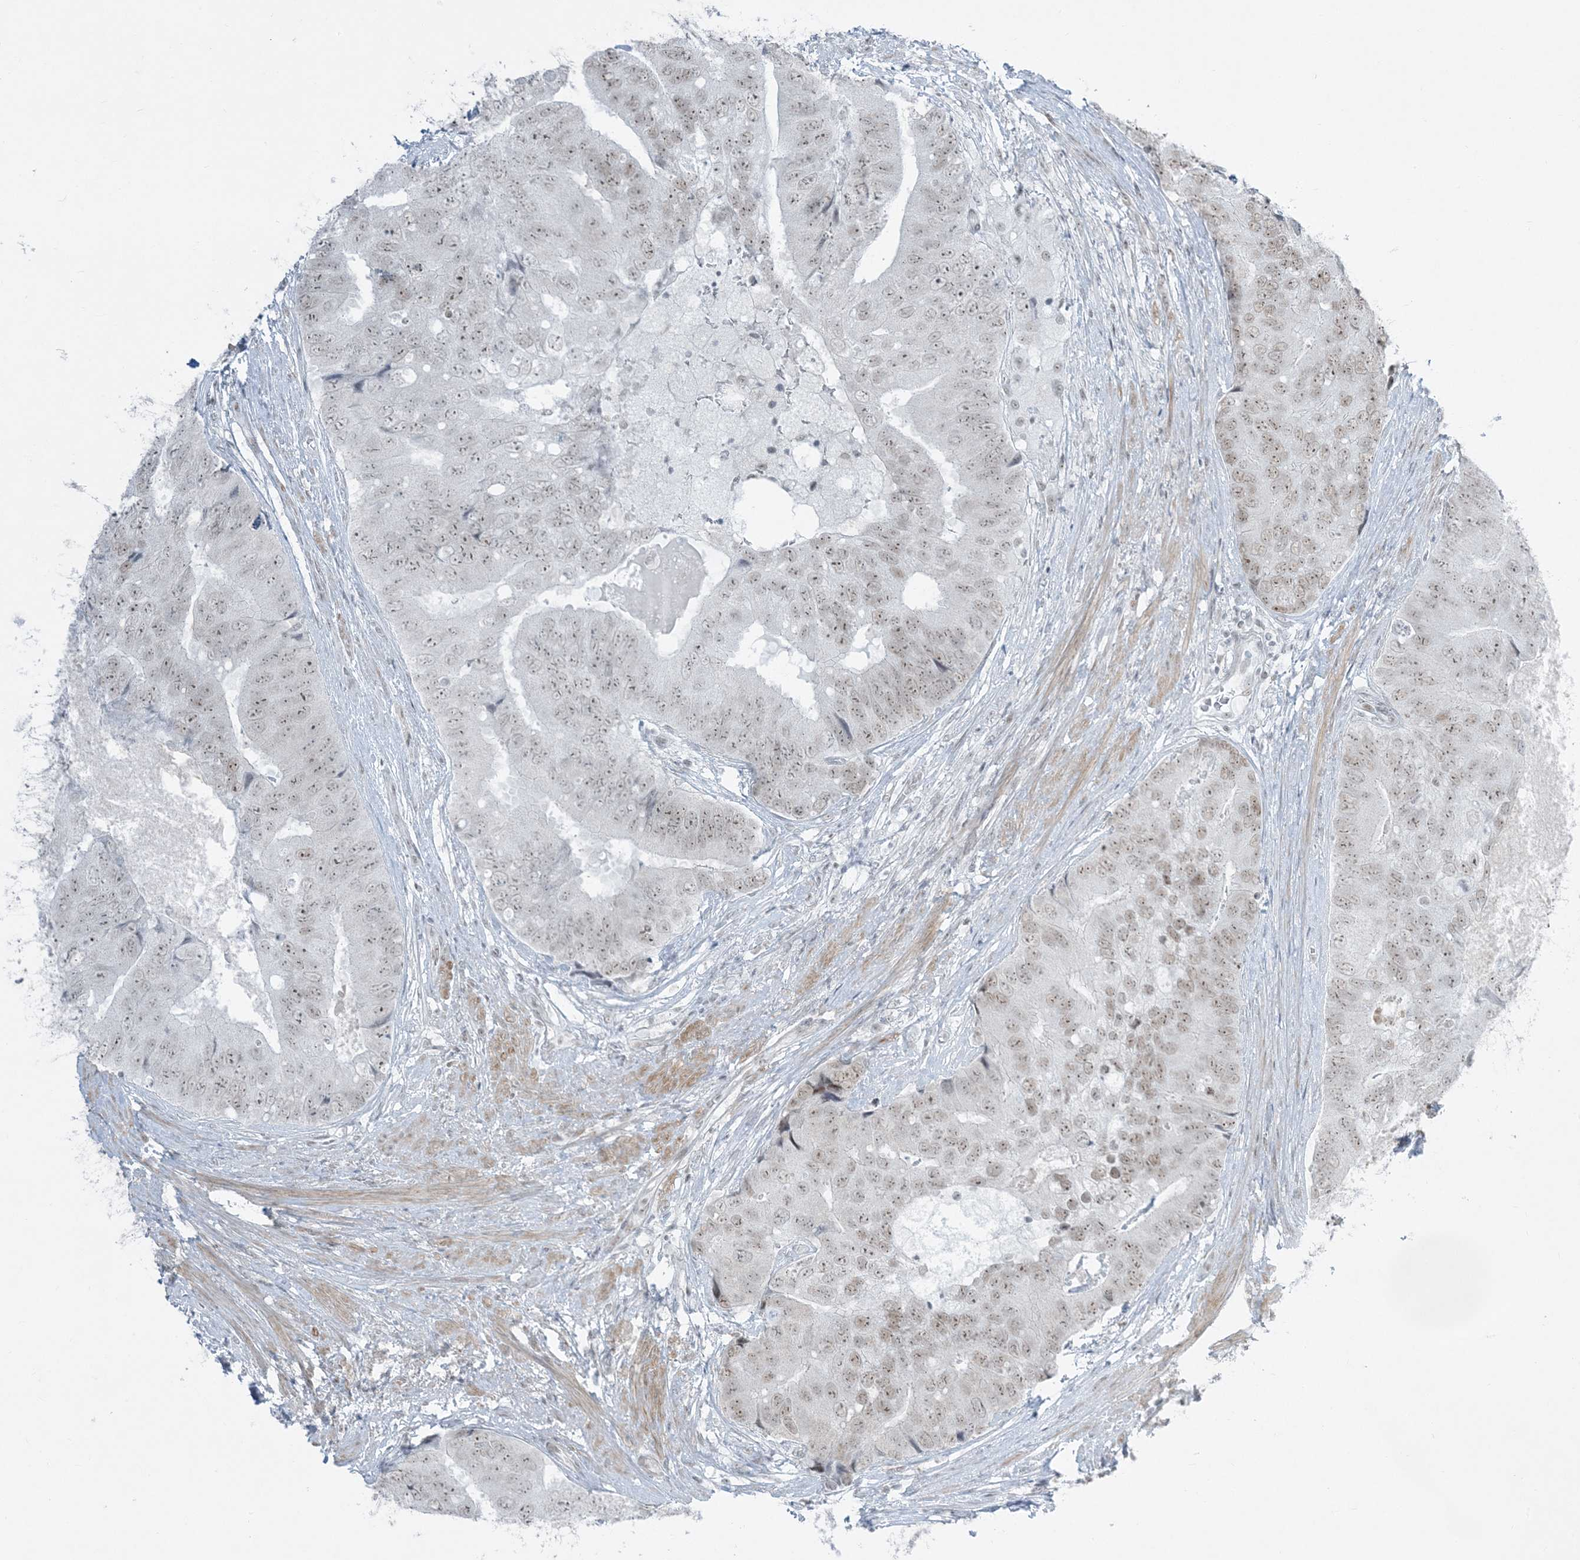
{"staining": {"intensity": "weak", "quantity": ">75%", "location": "nuclear"}, "tissue": "prostate cancer", "cell_type": "Tumor cells", "image_type": "cancer", "snomed": [{"axis": "morphology", "description": "Adenocarcinoma, High grade"}, {"axis": "topography", "description": "Prostate"}], "caption": "Immunohistochemistry (IHC) image of neoplastic tissue: prostate cancer stained using immunohistochemistry (IHC) shows low levels of weak protein expression localized specifically in the nuclear of tumor cells, appearing as a nuclear brown color.", "gene": "ZNF787", "patient": {"sex": "male", "age": 70}}